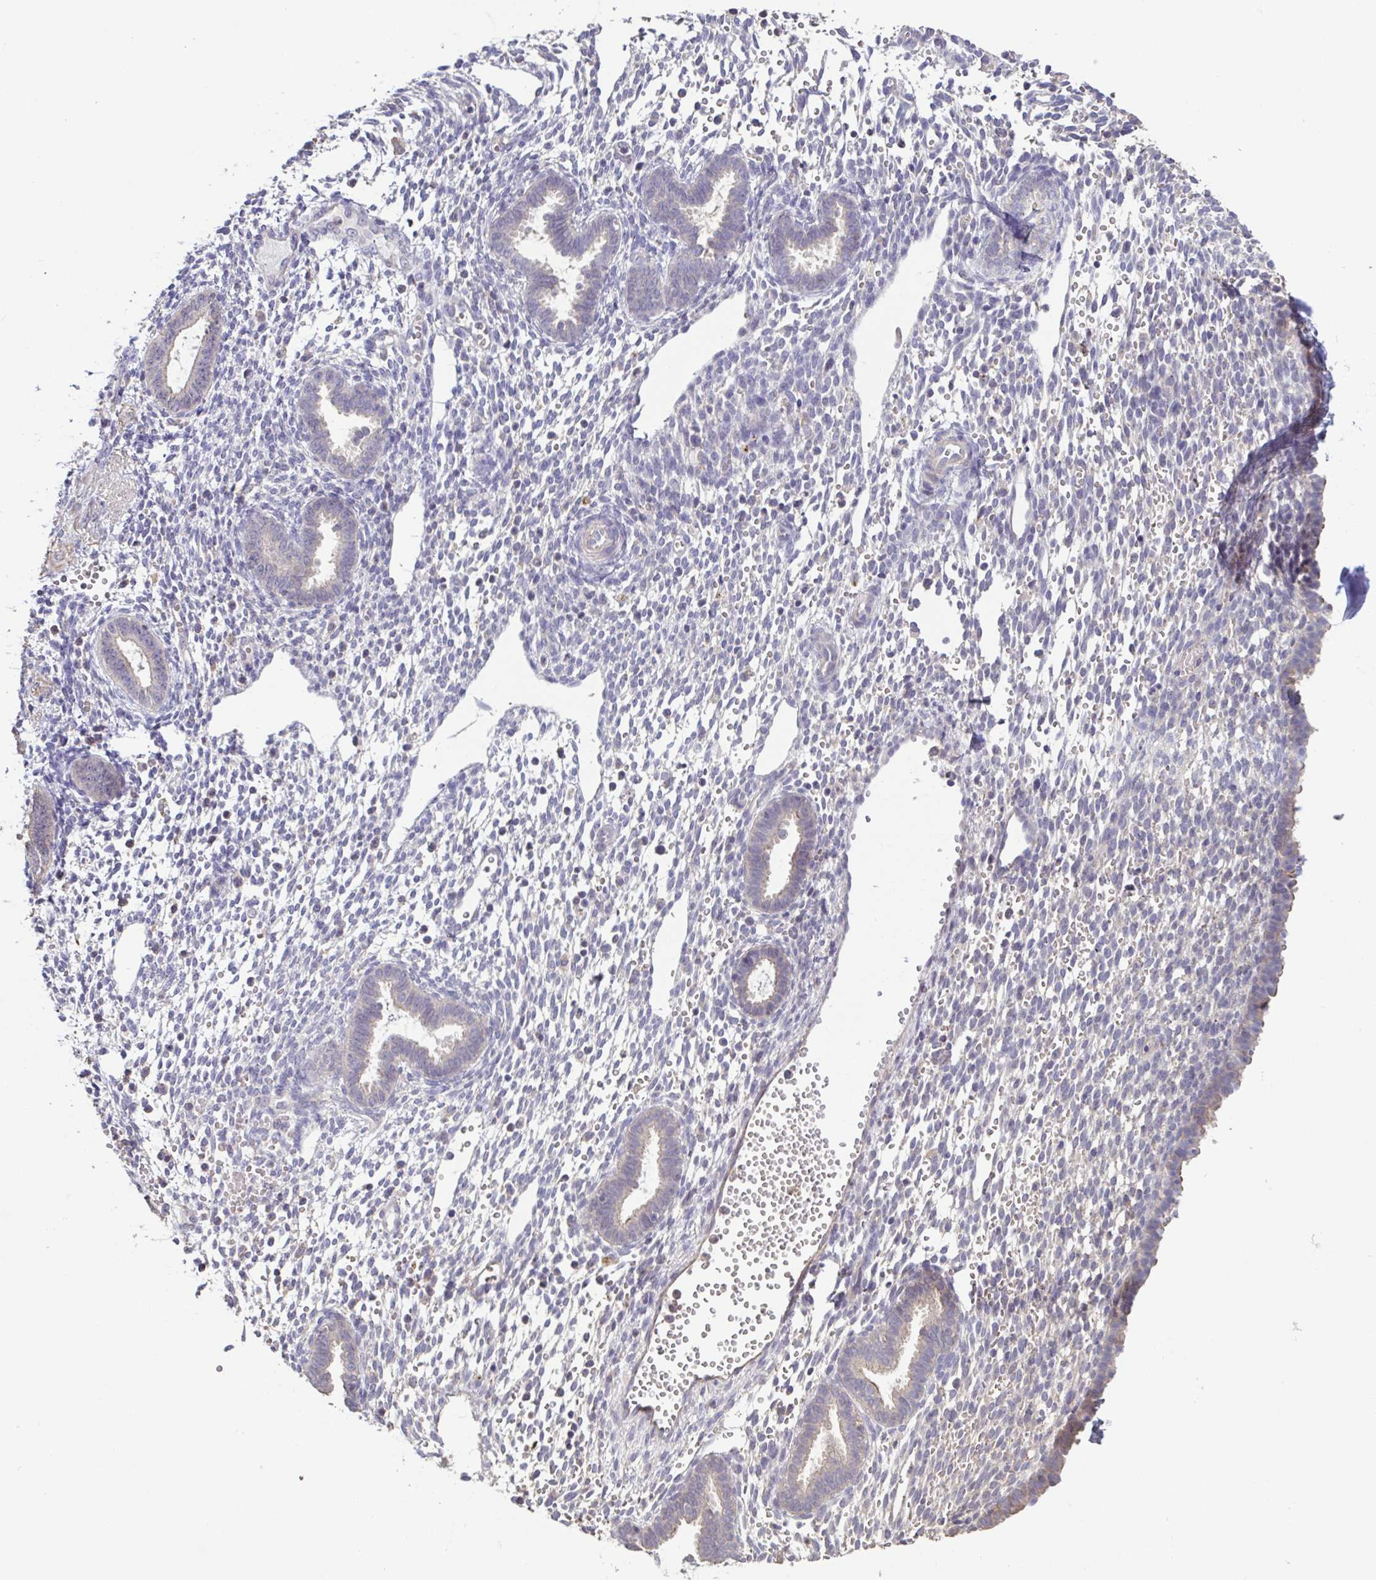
{"staining": {"intensity": "negative", "quantity": "none", "location": "none"}, "tissue": "endometrium", "cell_type": "Cells in endometrial stroma", "image_type": "normal", "snomed": [{"axis": "morphology", "description": "Normal tissue, NOS"}, {"axis": "topography", "description": "Endometrium"}], "caption": "Immunohistochemistry micrograph of normal endometrium: endometrium stained with DAB displays no significant protein positivity in cells in endometrial stroma. The staining is performed using DAB (3,3'-diaminobenzidine) brown chromogen with nuclei counter-stained in using hematoxylin.", "gene": "ACTRT2", "patient": {"sex": "female", "age": 36}}